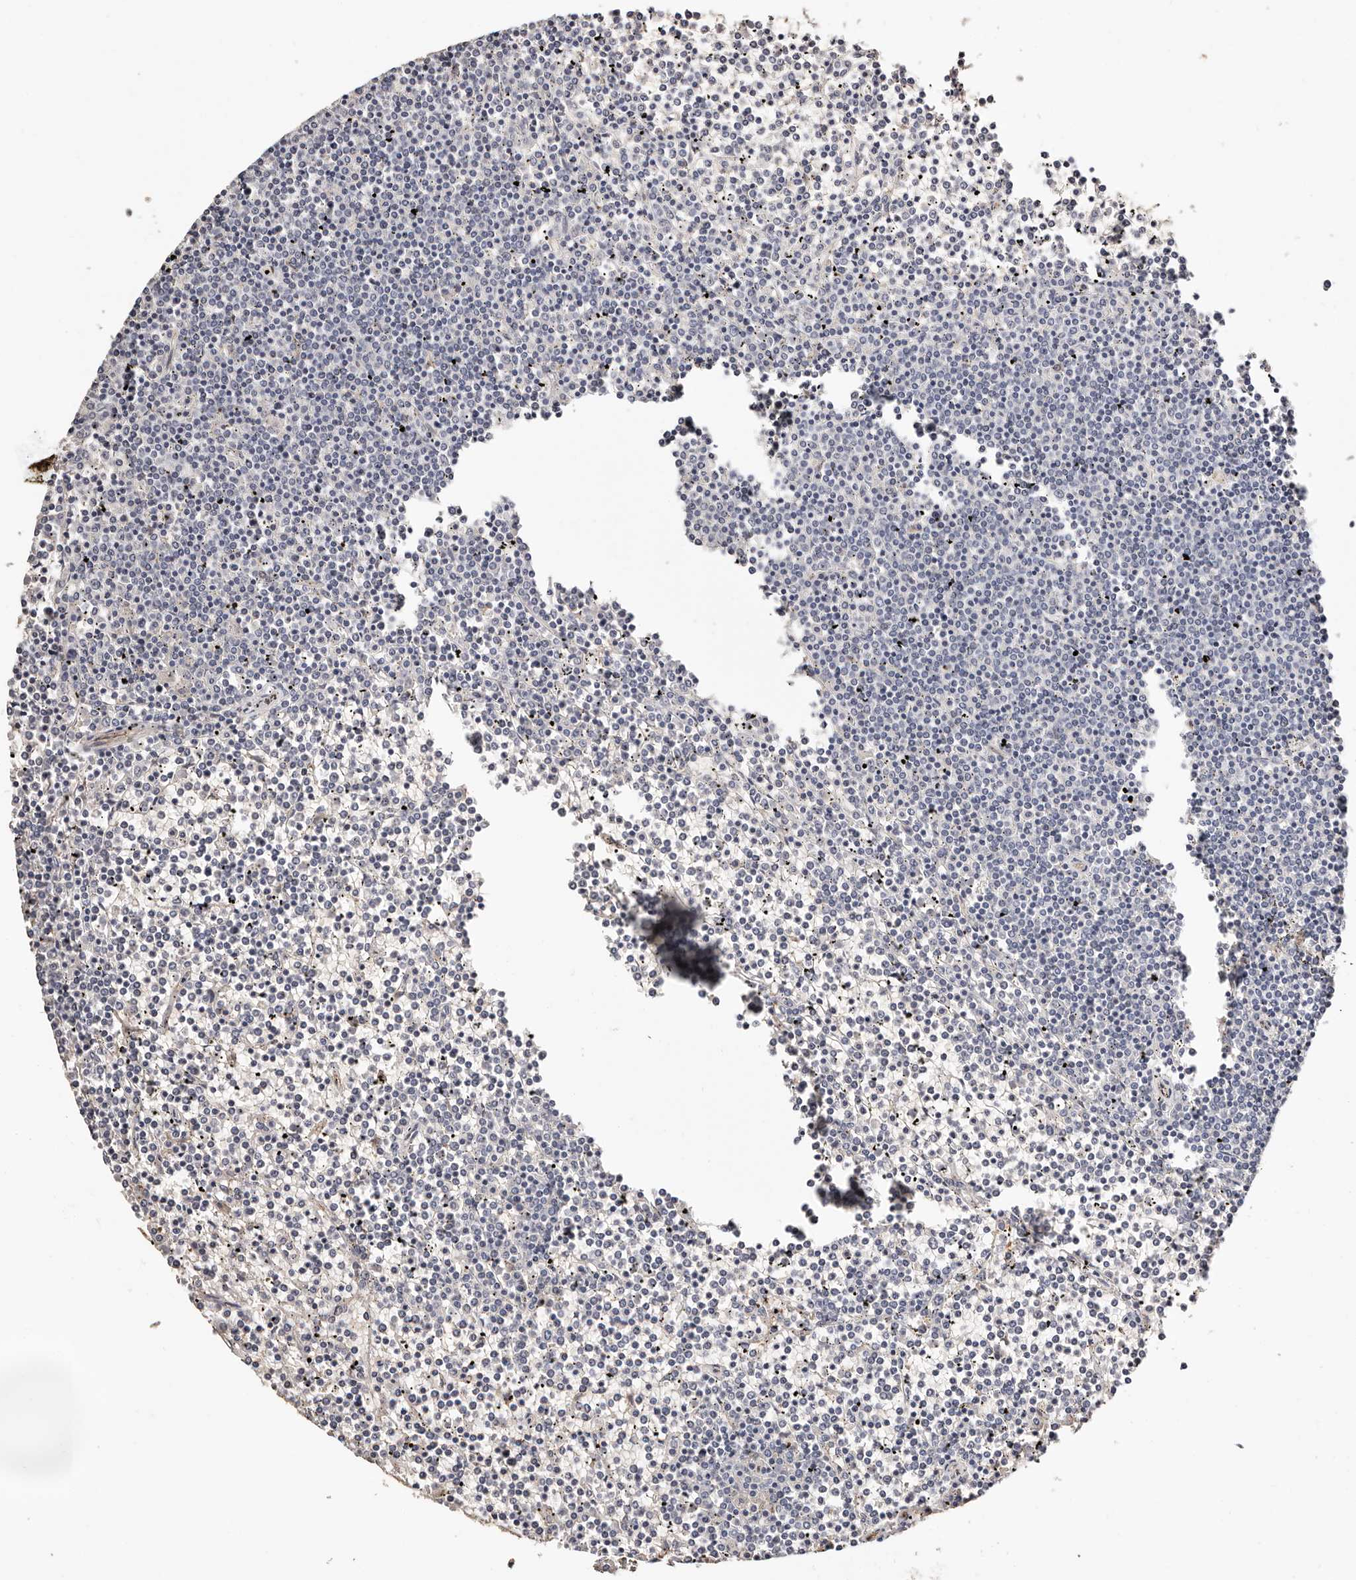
{"staining": {"intensity": "negative", "quantity": "none", "location": "none"}, "tissue": "lymphoma", "cell_type": "Tumor cells", "image_type": "cancer", "snomed": [{"axis": "morphology", "description": "Malignant lymphoma, non-Hodgkin's type, Low grade"}, {"axis": "topography", "description": "Spleen"}], "caption": "DAB immunohistochemical staining of human lymphoma demonstrates no significant expression in tumor cells. The staining was performed using DAB (3,3'-diaminobenzidine) to visualize the protein expression in brown, while the nuclei were stained in blue with hematoxylin (Magnification: 20x).", "gene": "TGM2", "patient": {"sex": "female", "age": 19}}